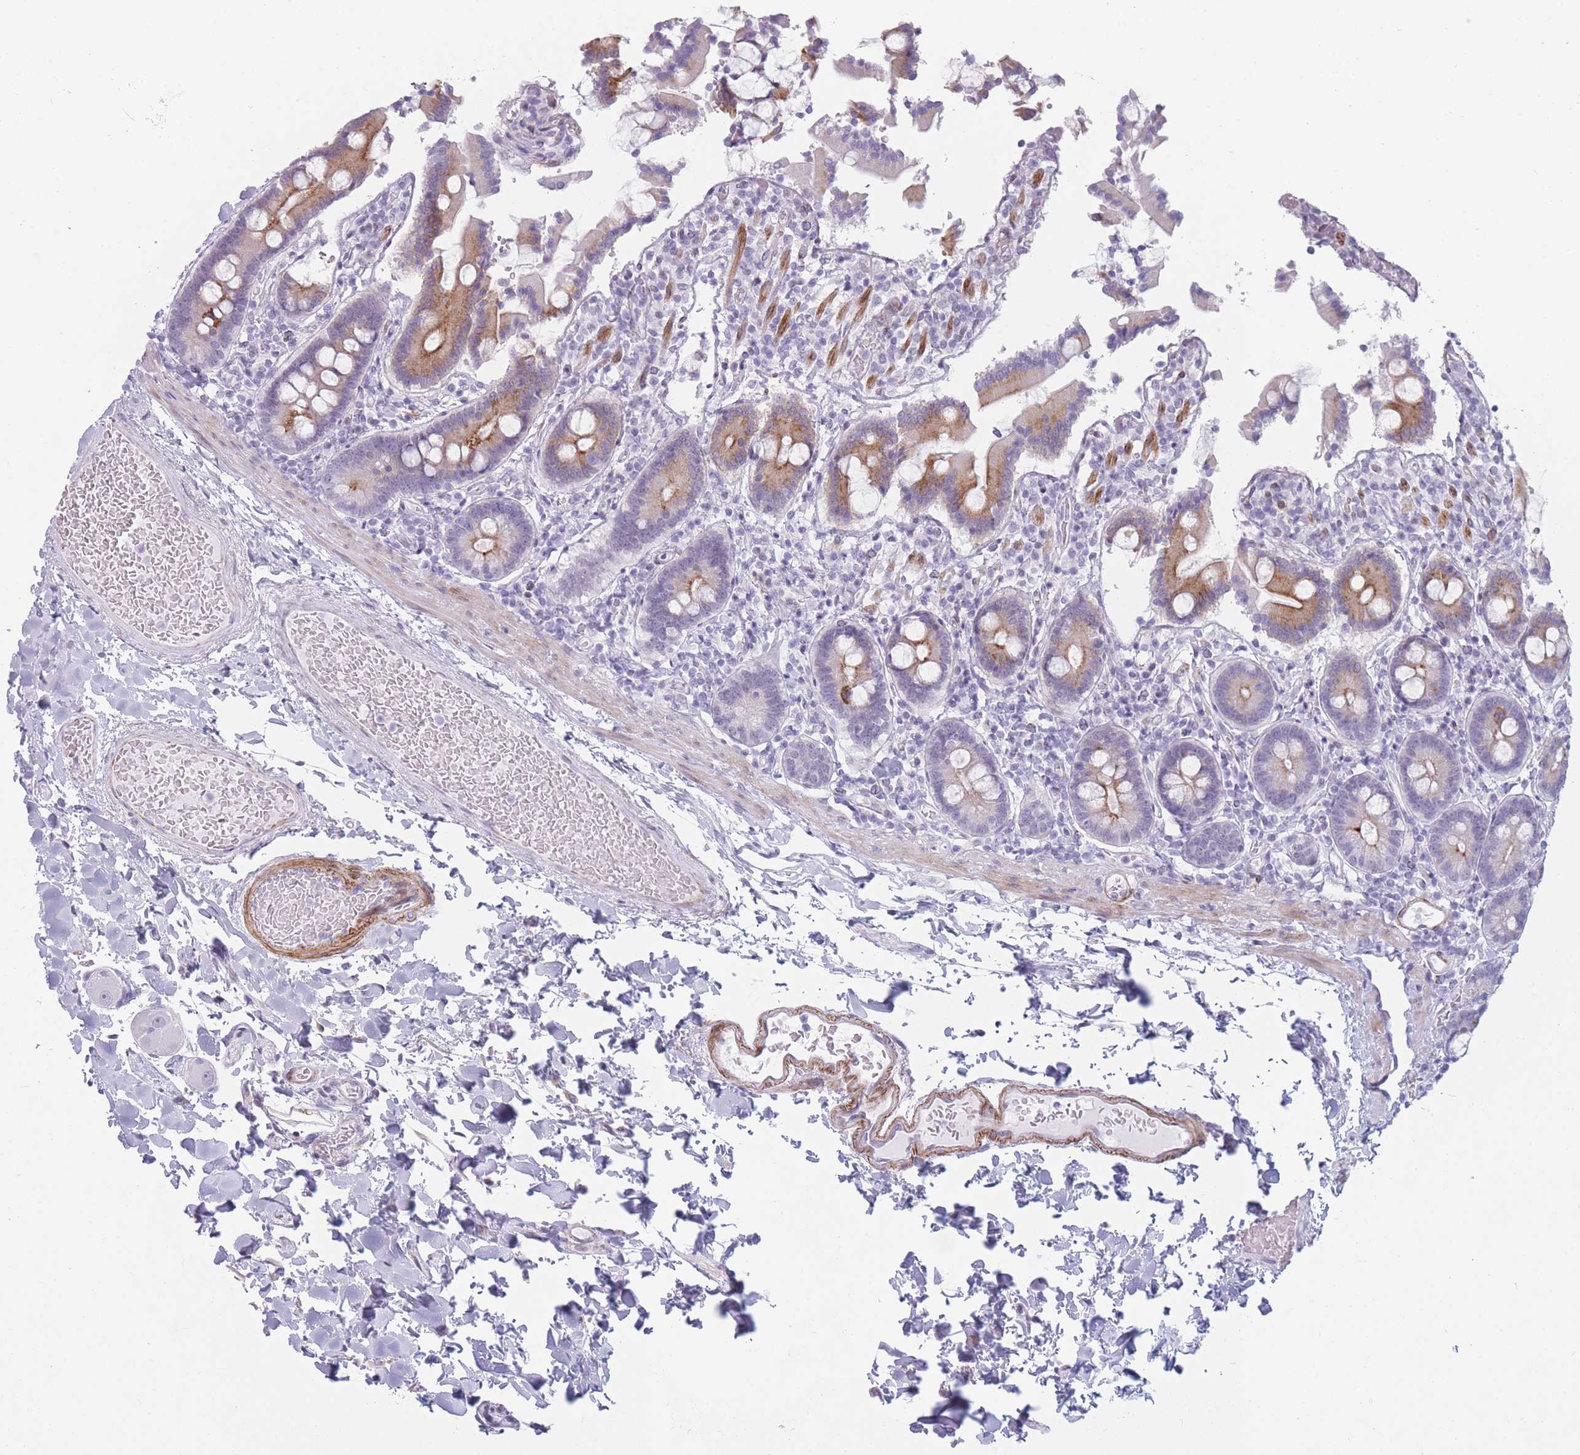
{"staining": {"intensity": "moderate", "quantity": "<25%", "location": "cytoplasmic/membranous"}, "tissue": "duodenum", "cell_type": "Glandular cells", "image_type": "normal", "snomed": [{"axis": "morphology", "description": "Normal tissue, NOS"}, {"axis": "topography", "description": "Duodenum"}], "caption": "Immunohistochemical staining of normal duodenum shows <25% levels of moderate cytoplasmic/membranous protein positivity in about <25% of glandular cells.", "gene": "IFNA10", "patient": {"sex": "male", "age": 55}}